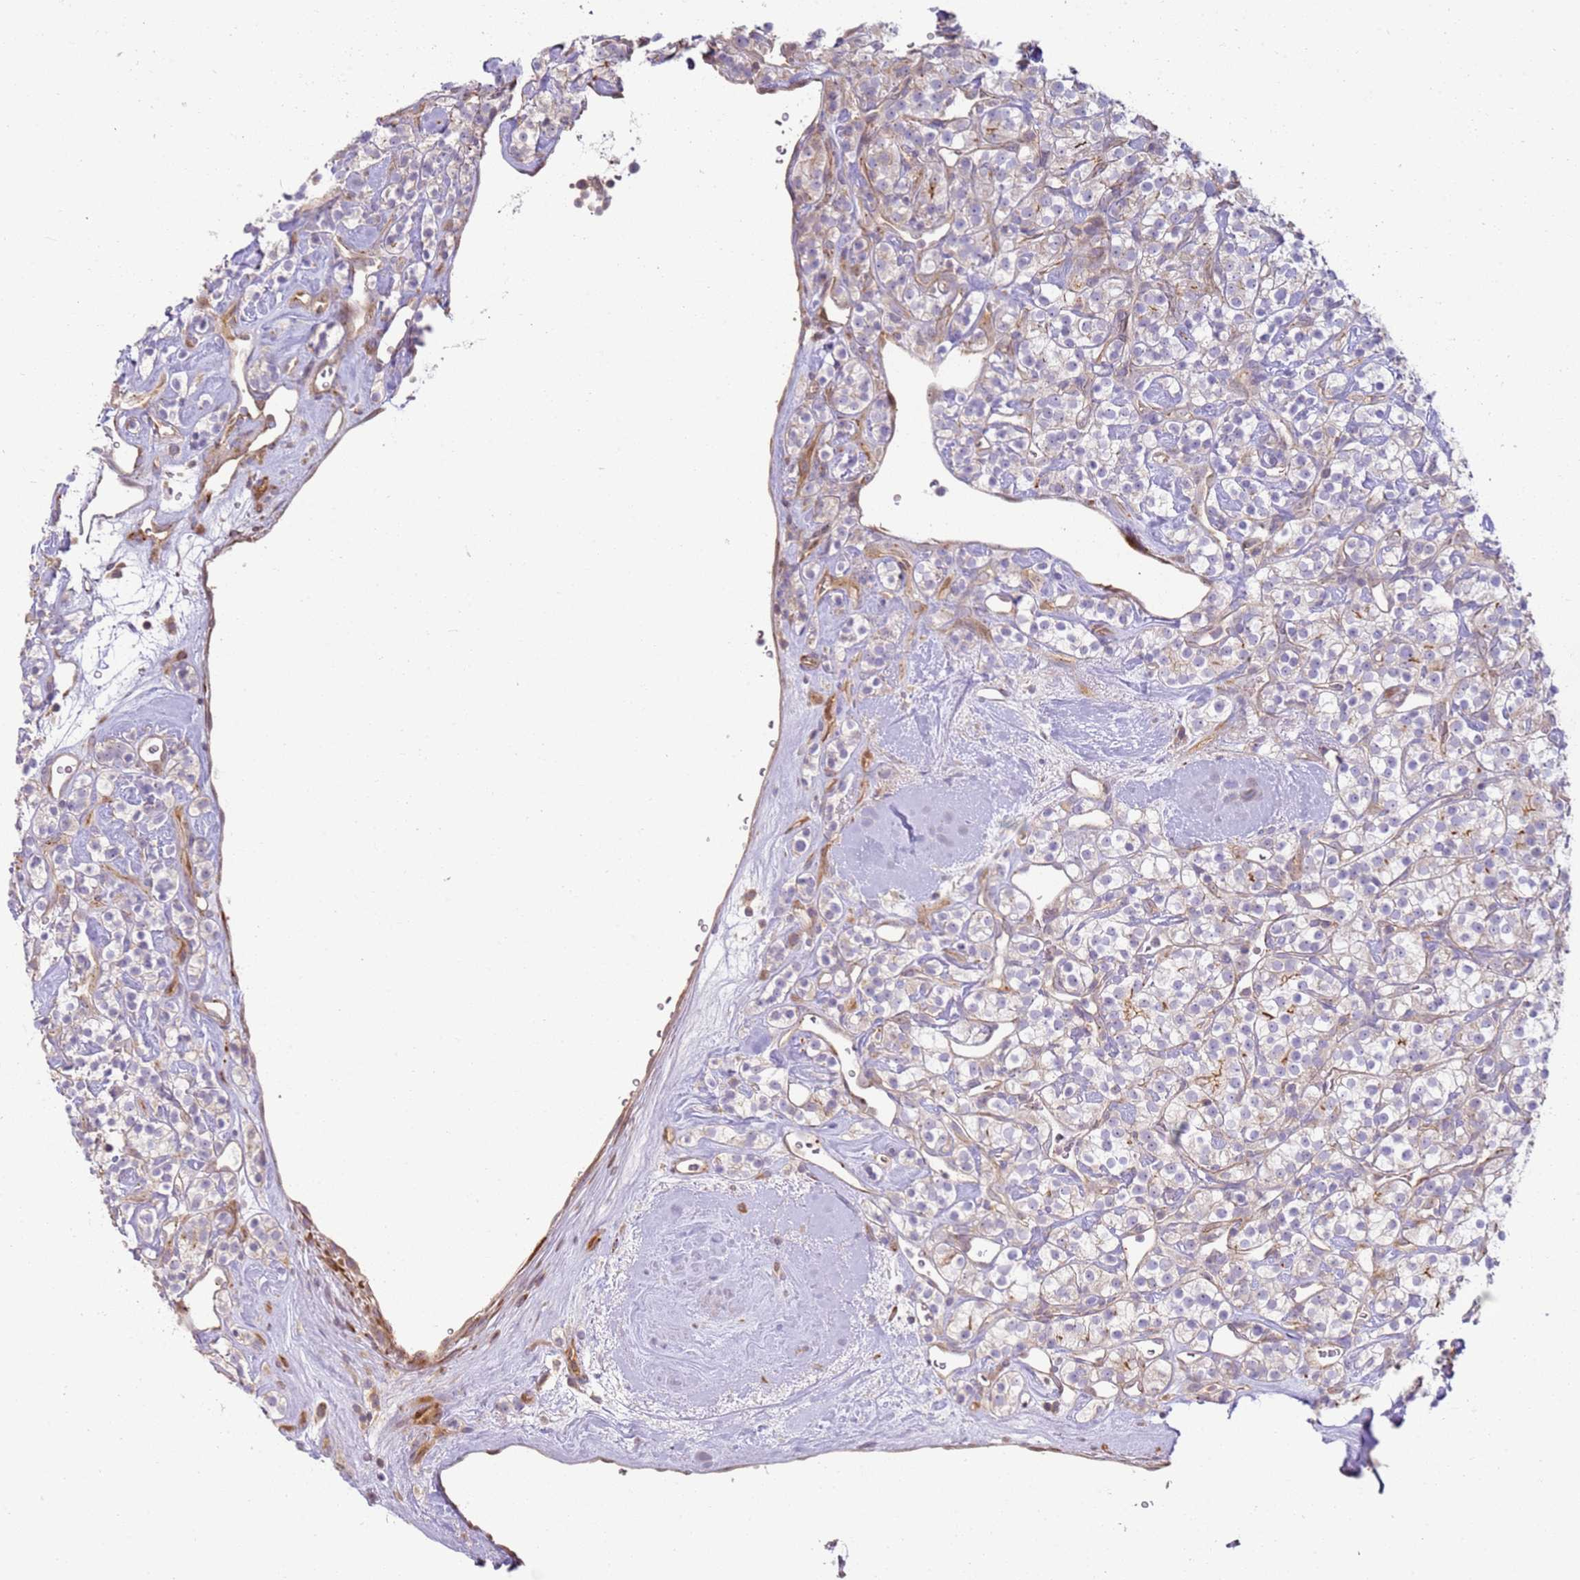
{"staining": {"intensity": "negative", "quantity": "none", "location": "none"}, "tissue": "renal cancer", "cell_type": "Tumor cells", "image_type": "cancer", "snomed": [{"axis": "morphology", "description": "Adenocarcinoma, NOS"}, {"axis": "topography", "description": "Kidney"}], "caption": "Protein analysis of renal cancer (adenocarcinoma) exhibits no significant expression in tumor cells.", "gene": "GRAP", "patient": {"sex": "male", "age": 77}}